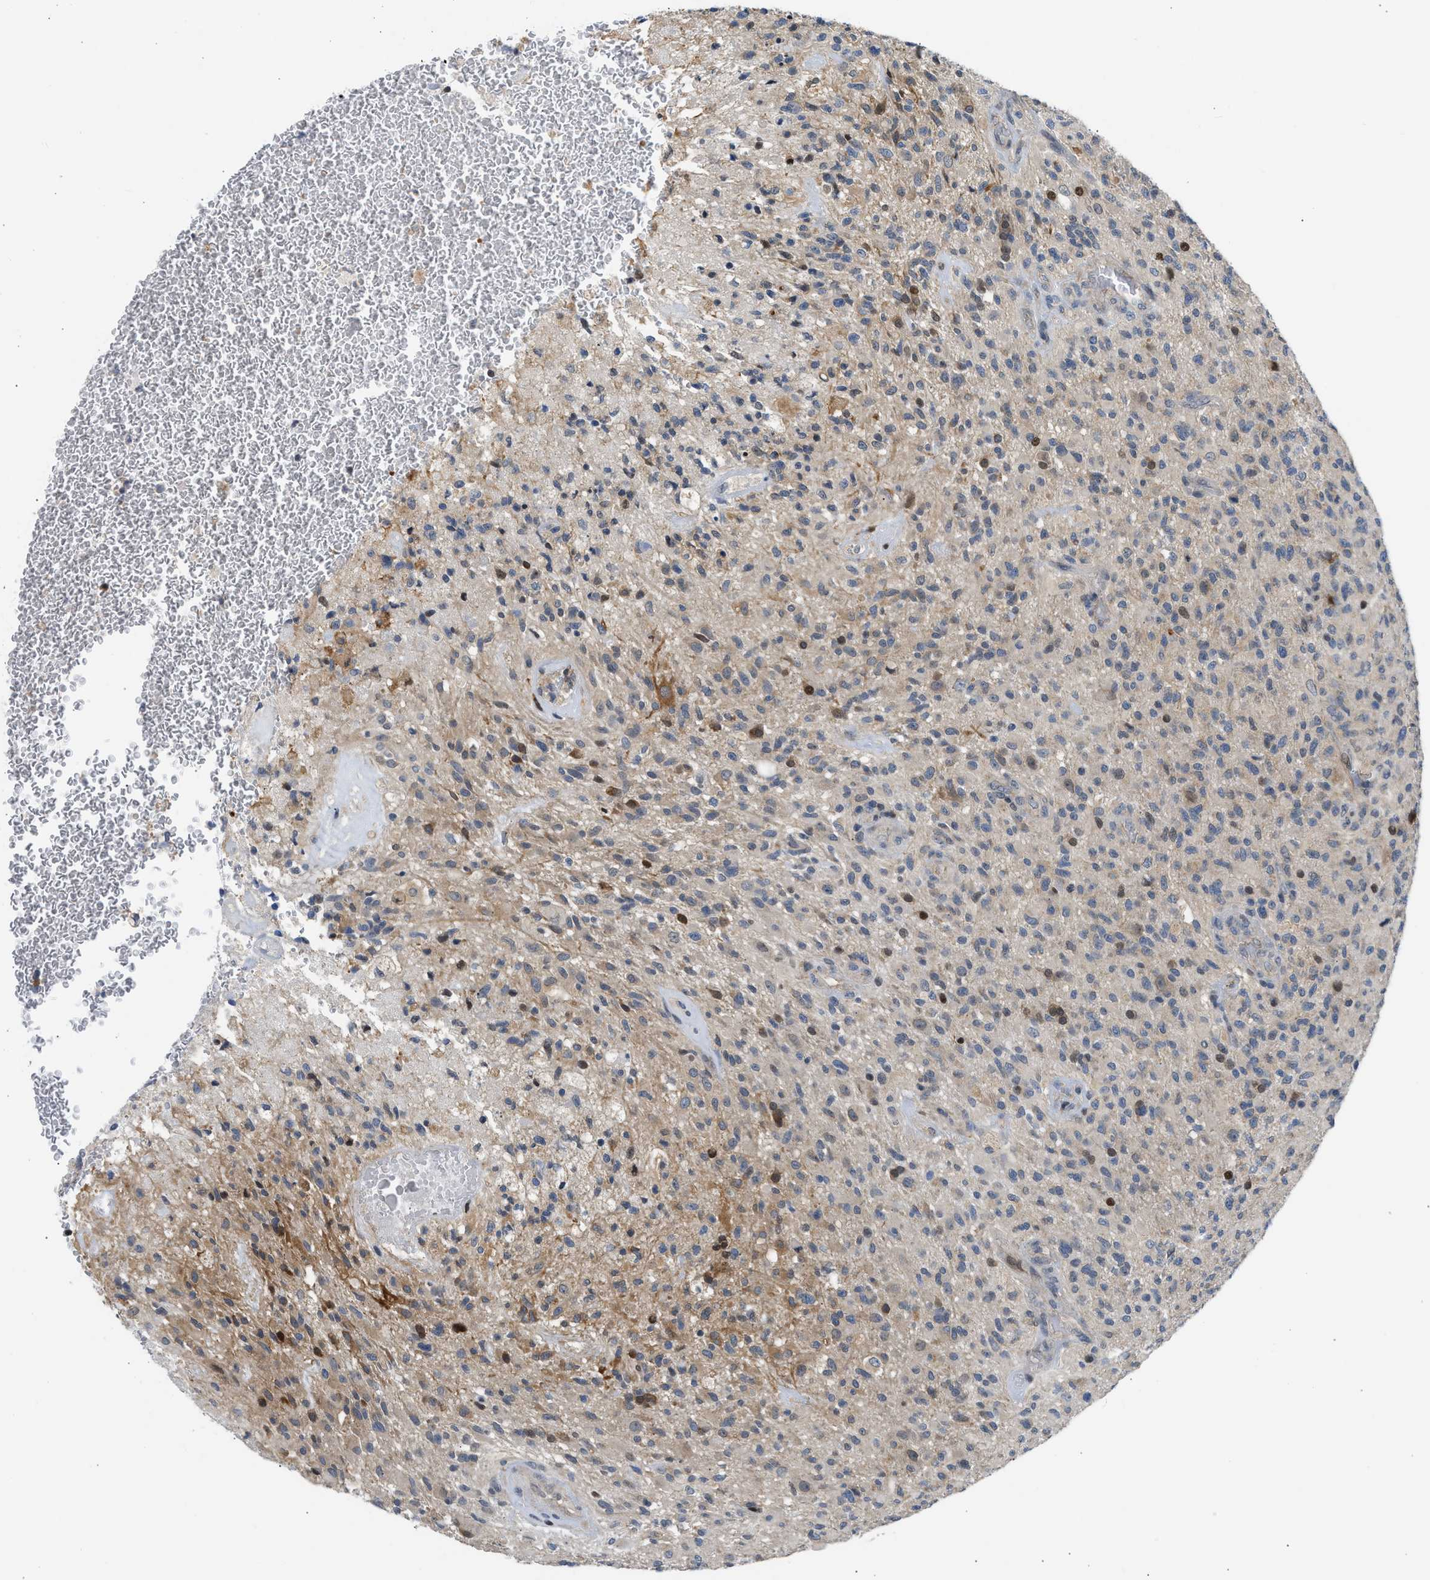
{"staining": {"intensity": "moderate", "quantity": "<25%", "location": "nuclear"}, "tissue": "glioma", "cell_type": "Tumor cells", "image_type": "cancer", "snomed": [{"axis": "morphology", "description": "Glioma, malignant, High grade"}, {"axis": "topography", "description": "Brain"}], "caption": "A brown stain highlights moderate nuclear staining of a protein in glioma tumor cells. Immunohistochemistry (ihc) stains the protein in brown and the nuclei are stained blue.", "gene": "OLIG3", "patient": {"sex": "male", "age": 71}}